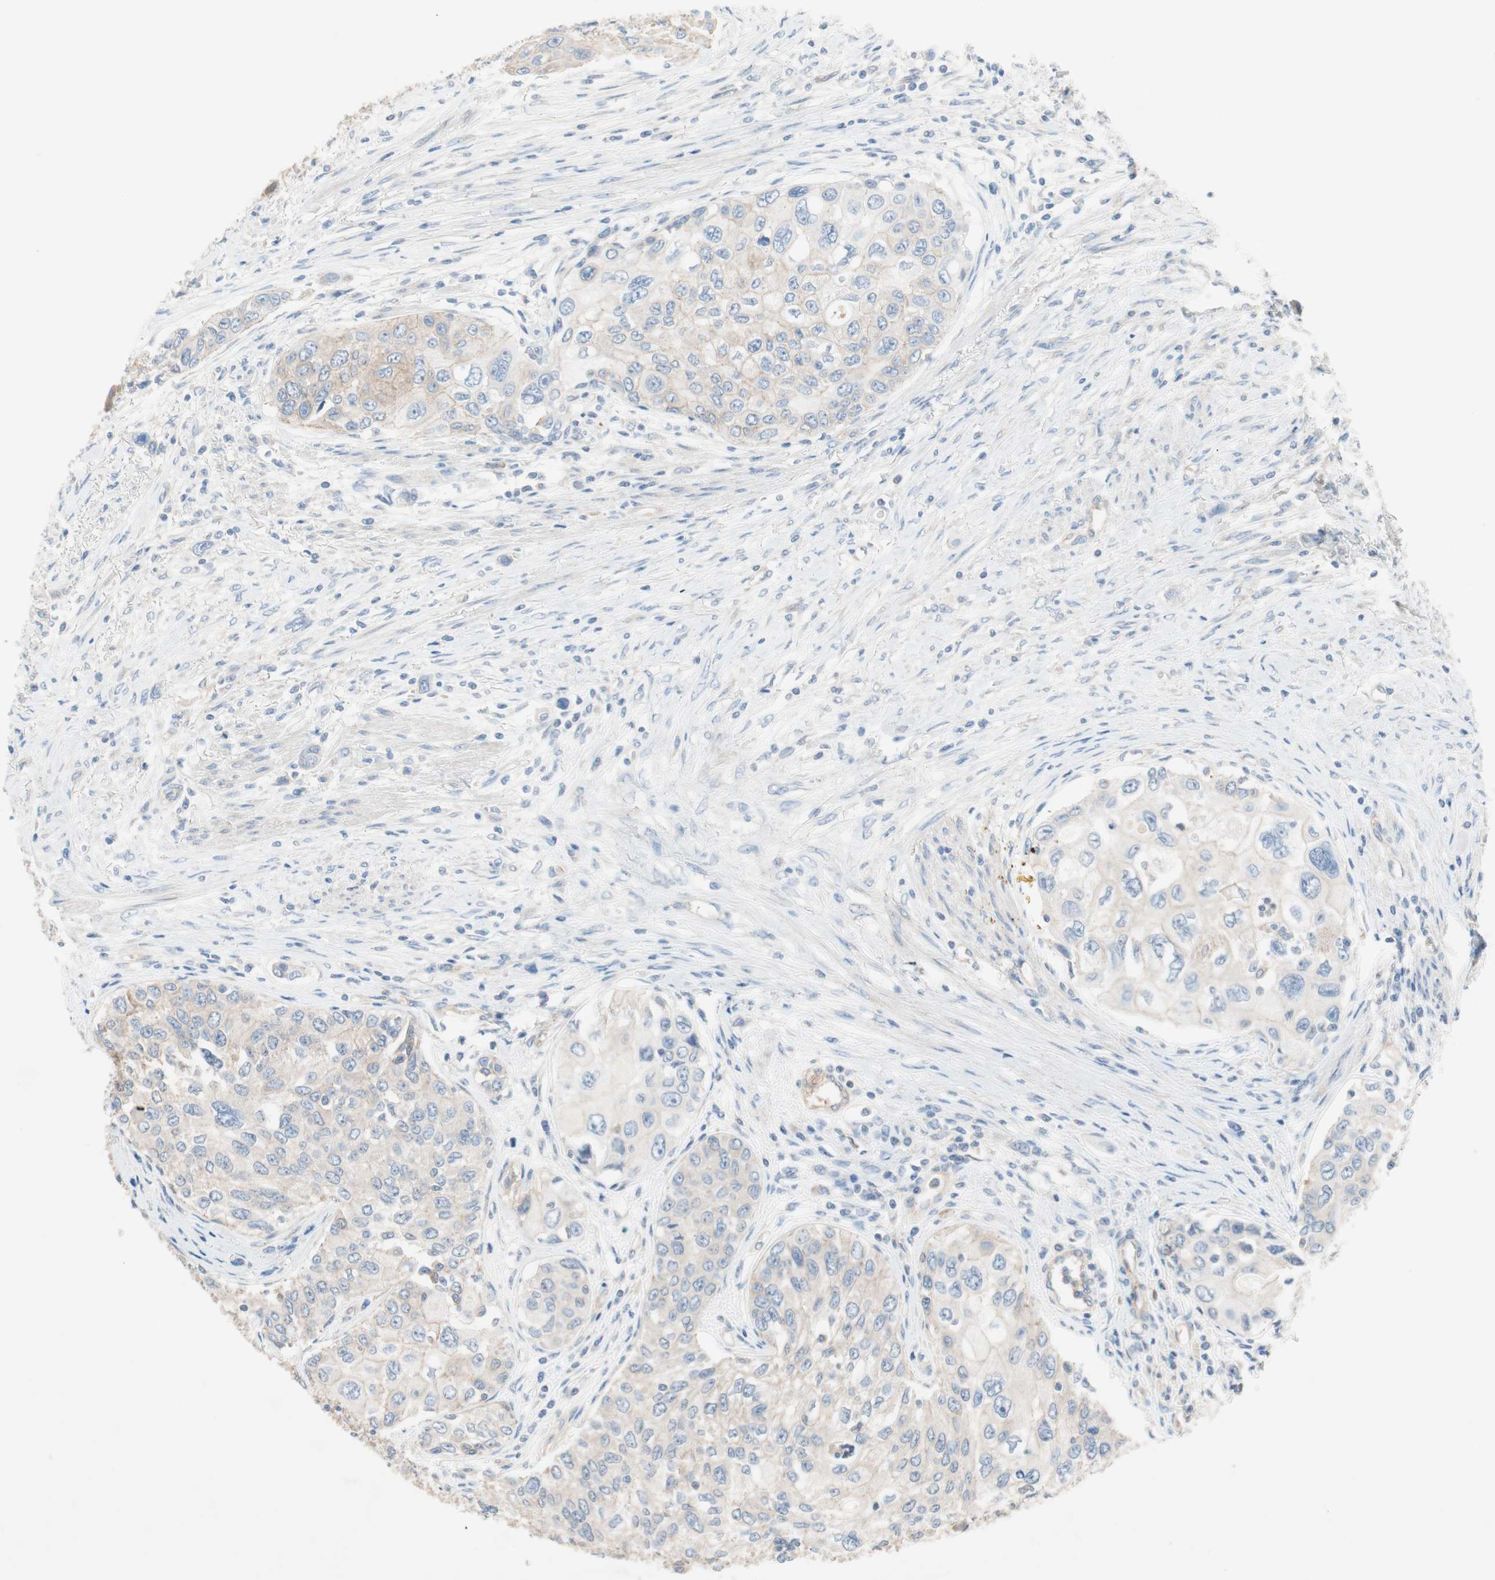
{"staining": {"intensity": "negative", "quantity": "none", "location": "none"}, "tissue": "urothelial cancer", "cell_type": "Tumor cells", "image_type": "cancer", "snomed": [{"axis": "morphology", "description": "Urothelial carcinoma, High grade"}, {"axis": "topography", "description": "Urinary bladder"}], "caption": "The image reveals no staining of tumor cells in urothelial cancer.", "gene": "GLUL", "patient": {"sex": "female", "age": 56}}